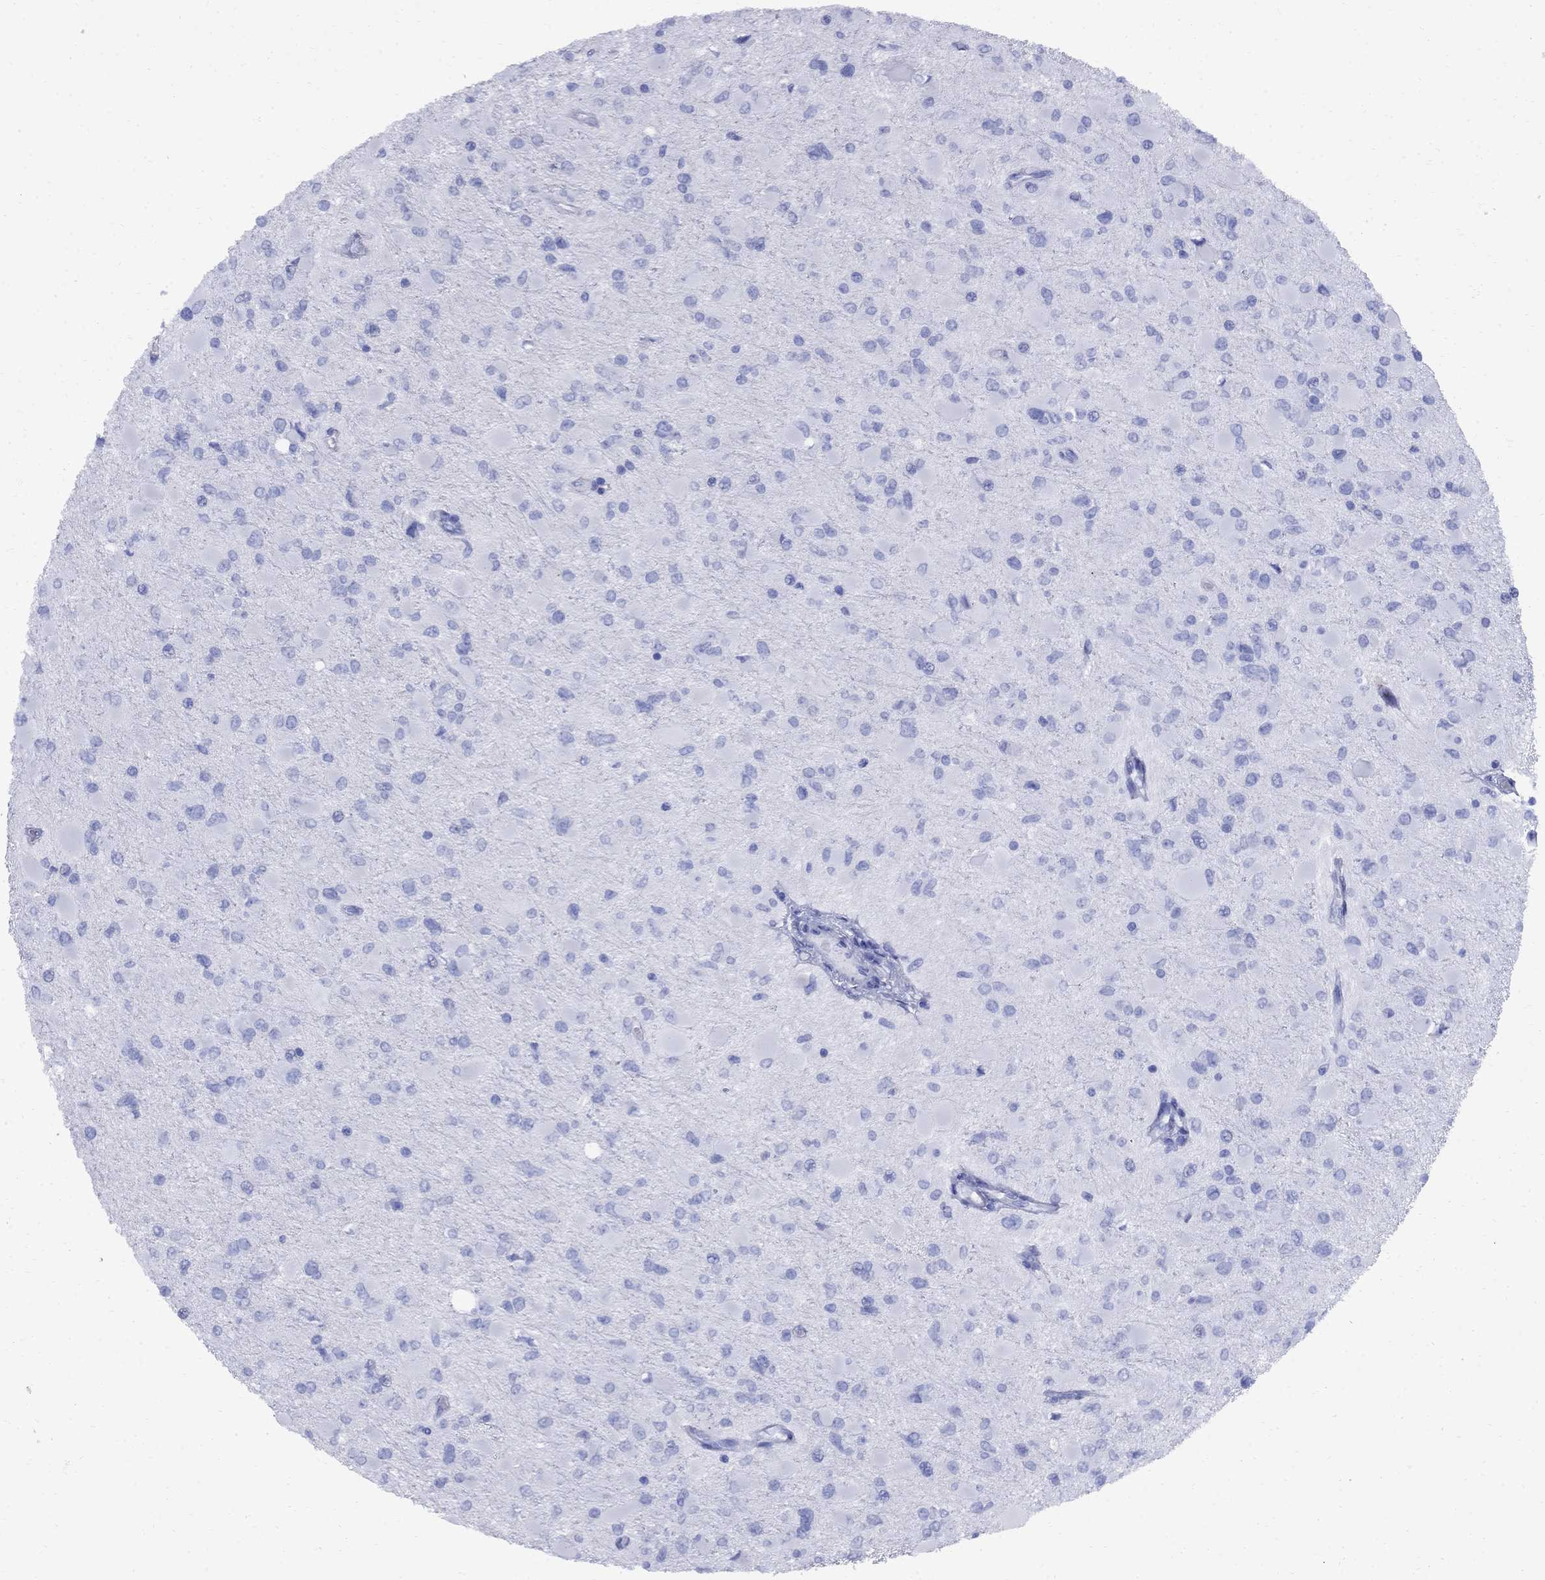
{"staining": {"intensity": "negative", "quantity": "none", "location": "none"}, "tissue": "glioma", "cell_type": "Tumor cells", "image_type": "cancer", "snomed": [{"axis": "morphology", "description": "Glioma, malignant, High grade"}, {"axis": "topography", "description": "Cerebral cortex"}], "caption": "Immunohistochemical staining of human glioma shows no significant staining in tumor cells.", "gene": "VTN", "patient": {"sex": "female", "age": 36}}